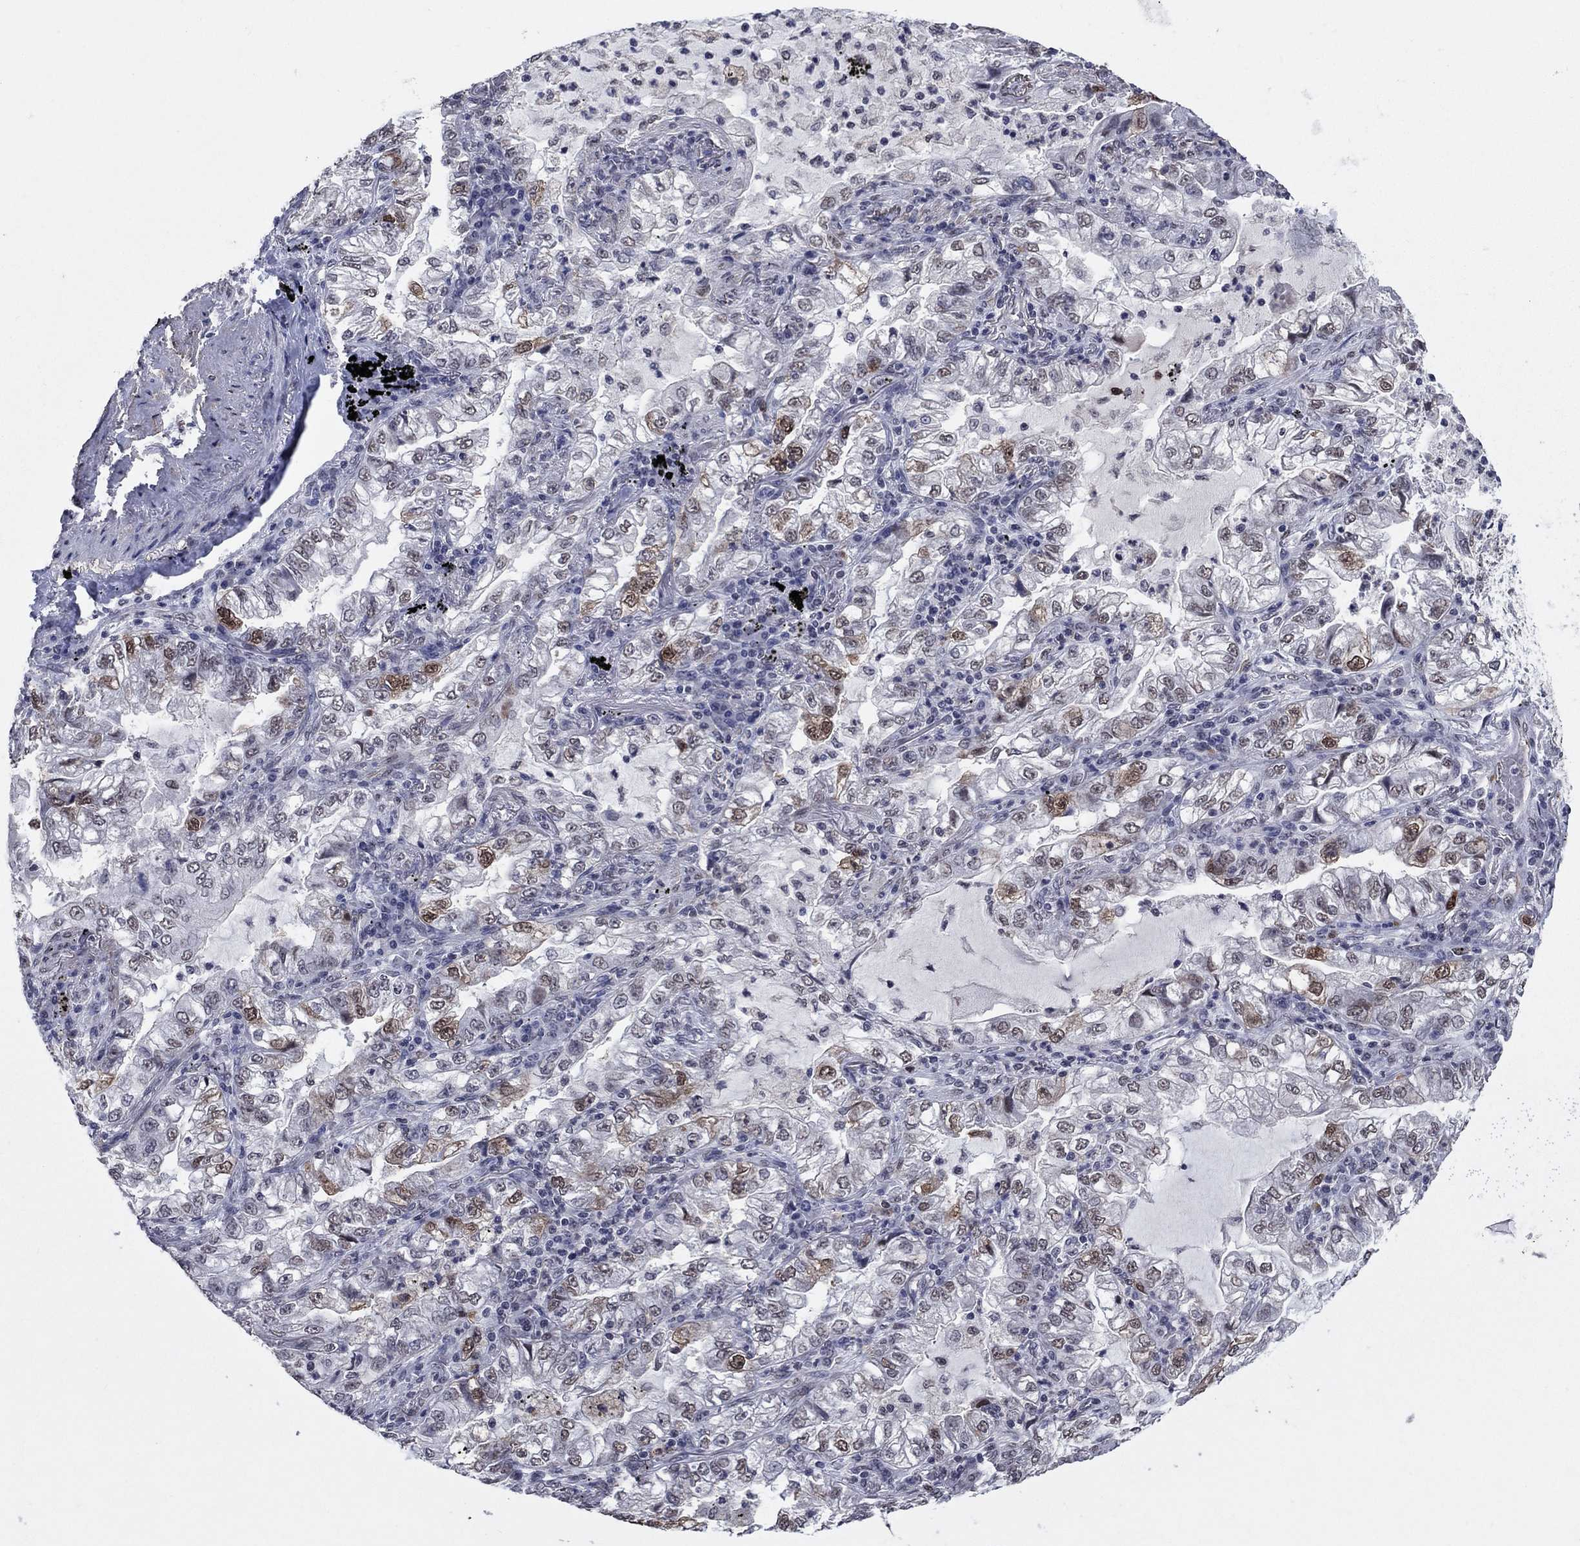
{"staining": {"intensity": "moderate", "quantity": "<25%", "location": "nuclear"}, "tissue": "lung cancer", "cell_type": "Tumor cells", "image_type": "cancer", "snomed": [{"axis": "morphology", "description": "Adenocarcinoma, NOS"}, {"axis": "topography", "description": "Lung"}], "caption": "The micrograph shows staining of lung cancer, revealing moderate nuclear protein positivity (brown color) within tumor cells.", "gene": "TYMS", "patient": {"sex": "female", "age": 73}}